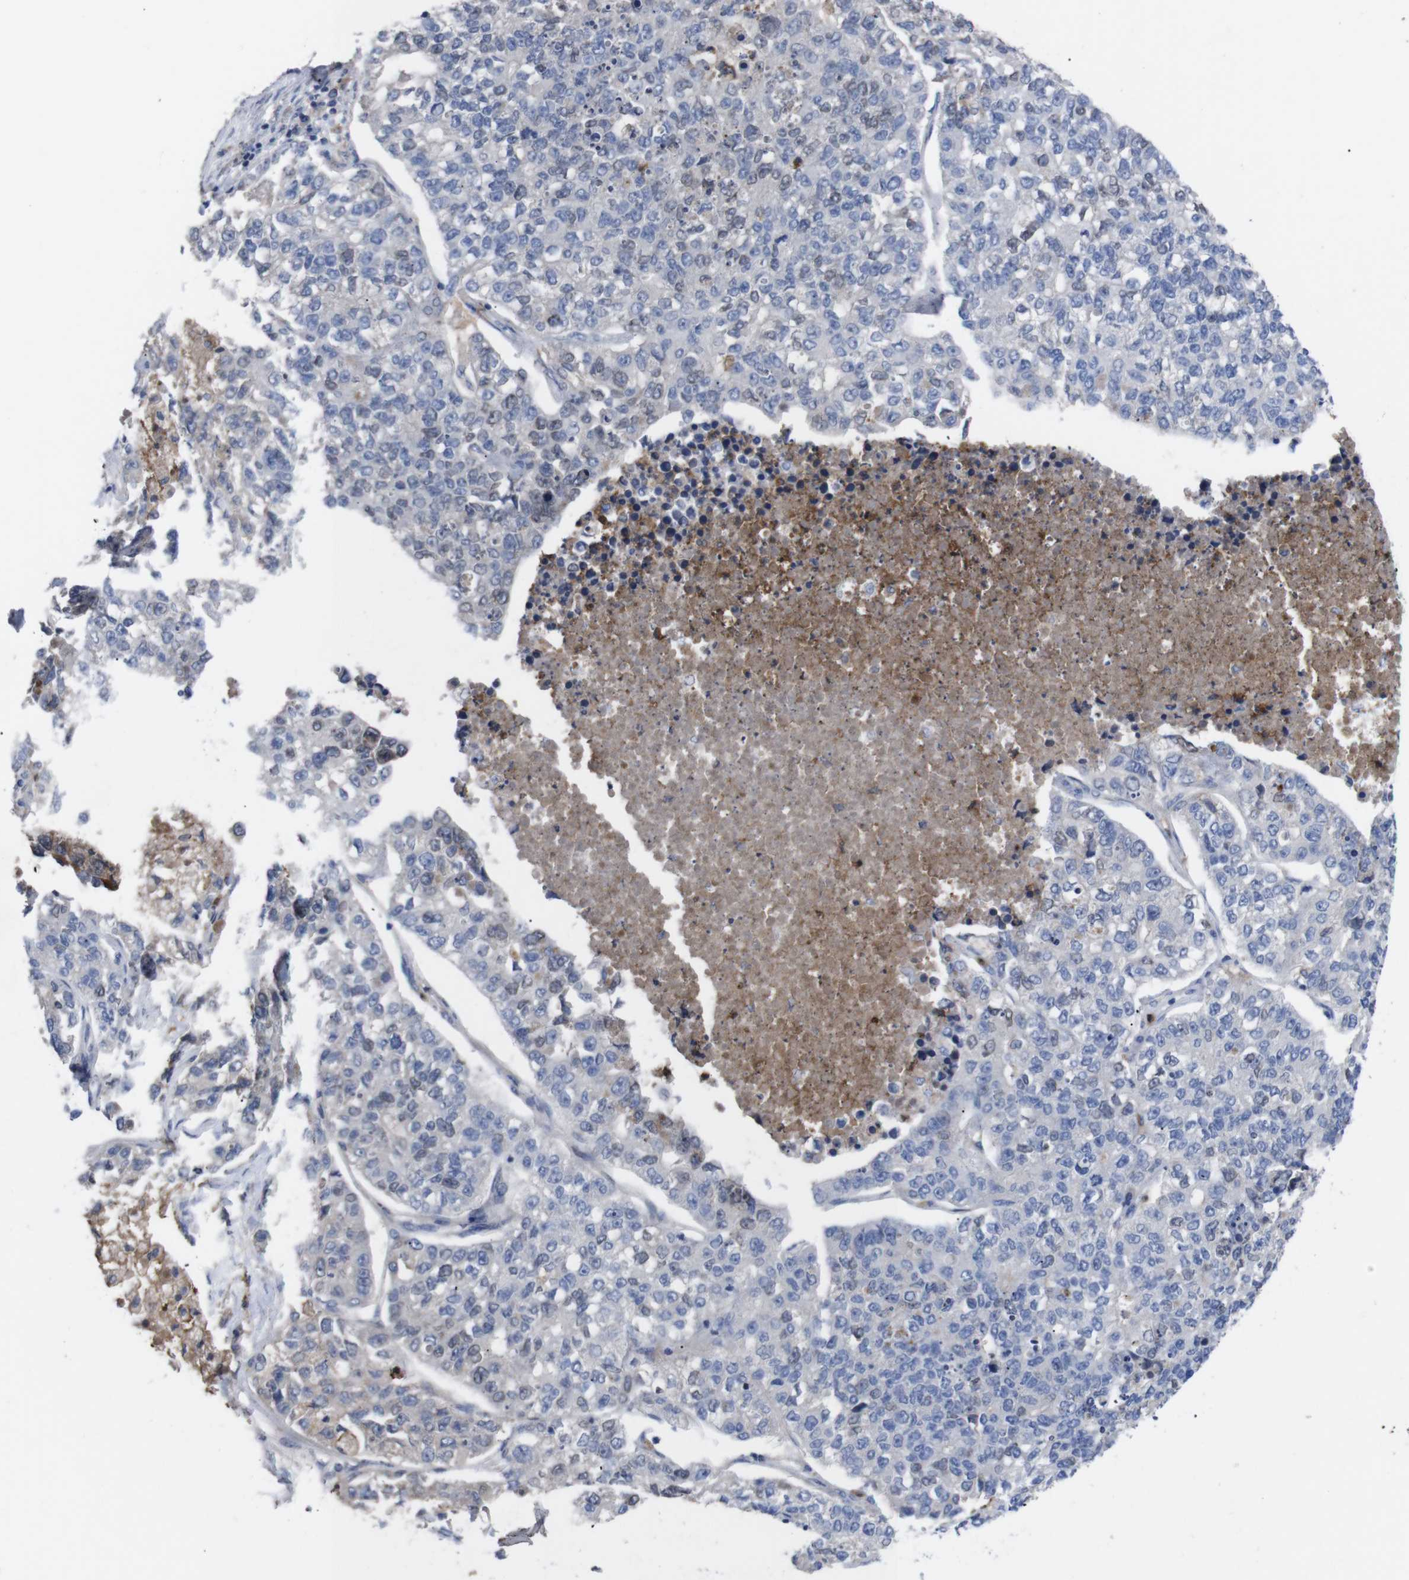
{"staining": {"intensity": "negative", "quantity": "none", "location": "none"}, "tissue": "lung cancer", "cell_type": "Tumor cells", "image_type": "cancer", "snomed": [{"axis": "morphology", "description": "Adenocarcinoma, NOS"}, {"axis": "topography", "description": "Lung"}], "caption": "Immunohistochemistry image of neoplastic tissue: human lung cancer stained with DAB (3,3'-diaminobenzidine) reveals no significant protein expression in tumor cells.", "gene": "C5AR1", "patient": {"sex": "male", "age": 49}}